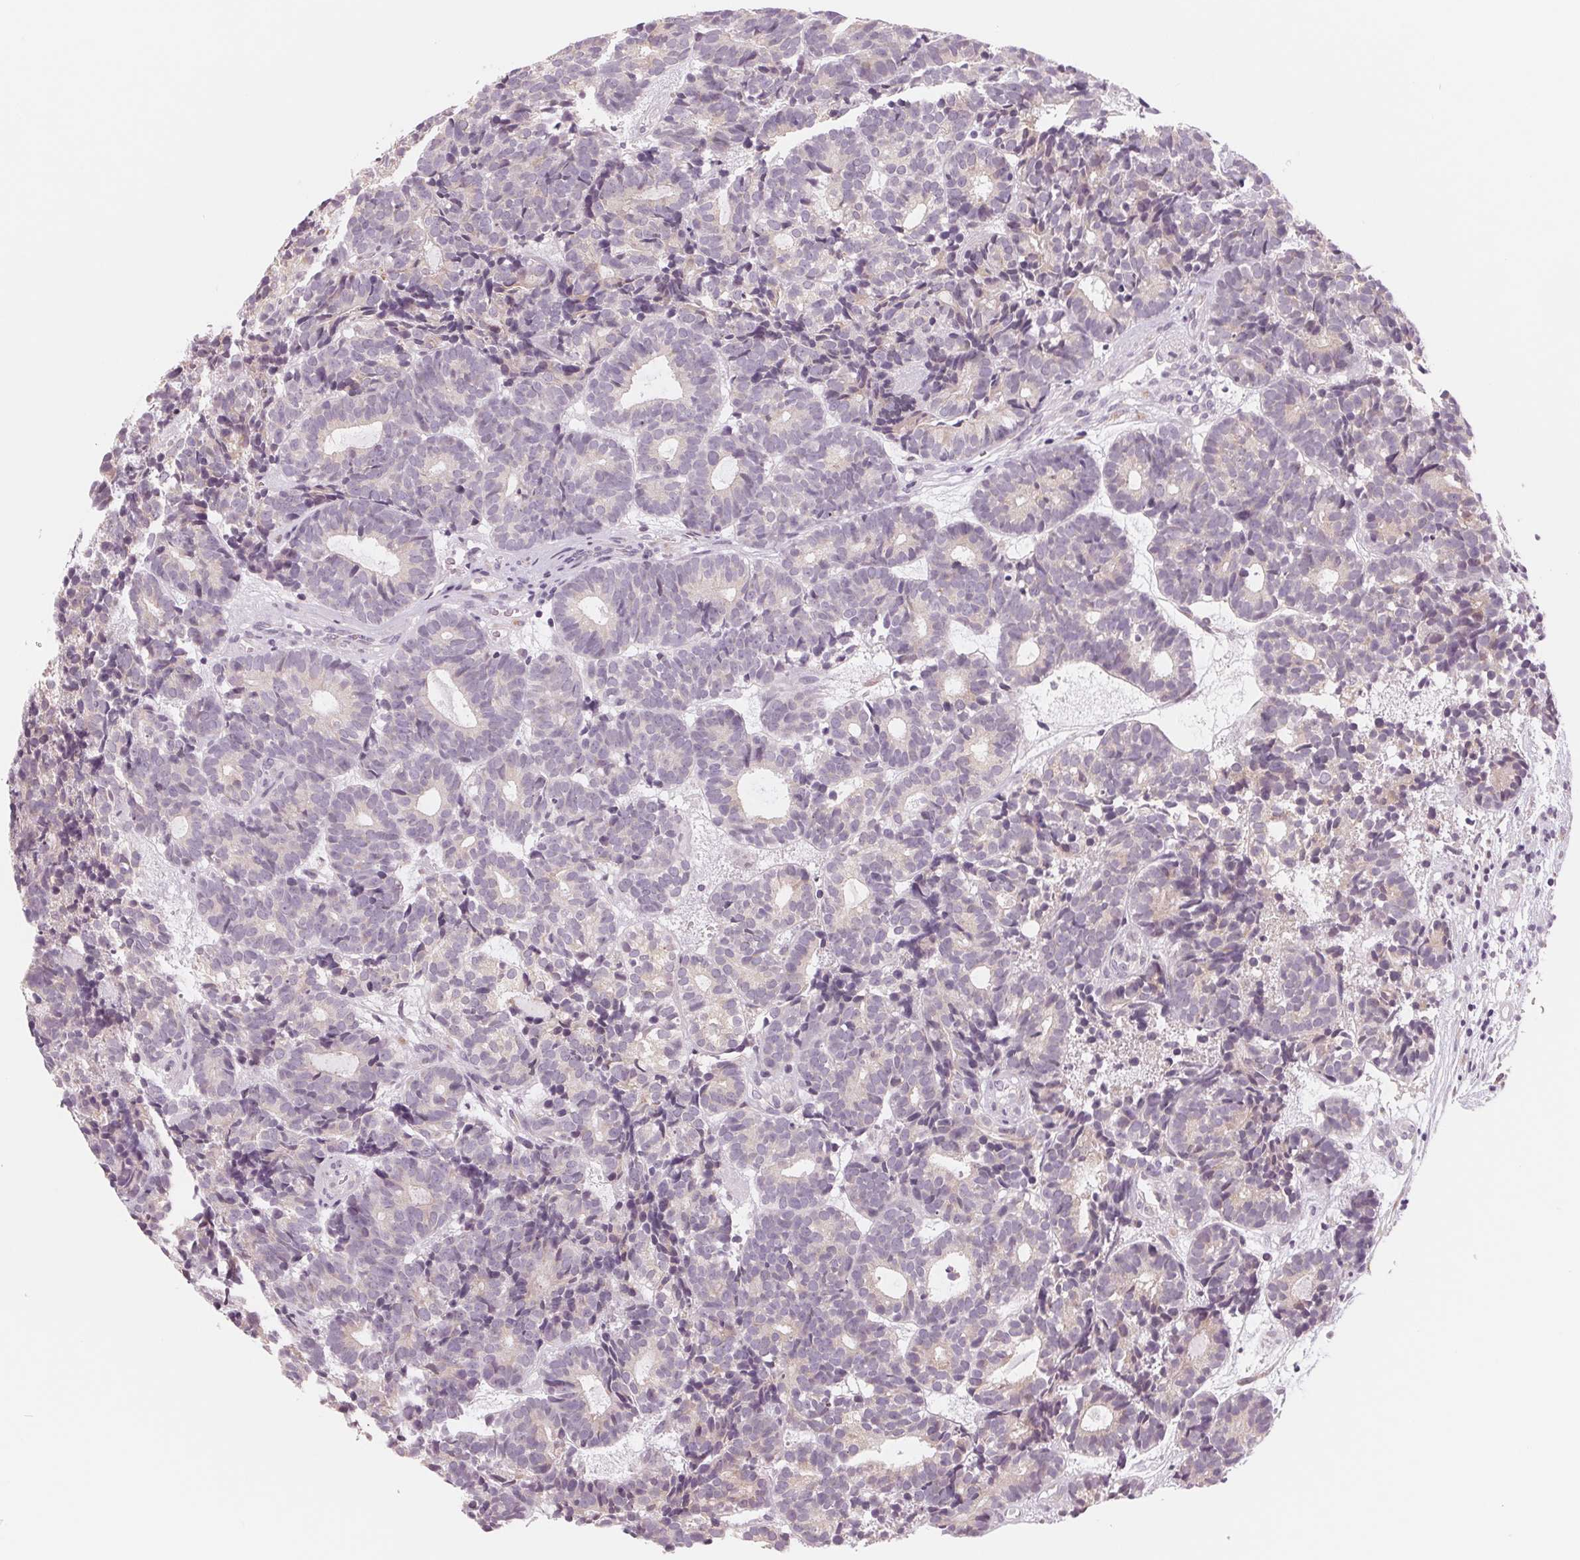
{"staining": {"intensity": "negative", "quantity": "none", "location": "none"}, "tissue": "head and neck cancer", "cell_type": "Tumor cells", "image_type": "cancer", "snomed": [{"axis": "morphology", "description": "Adenocarcinoma, NOS"}, {"axis": "topography", "description": "Head-Neck"}], "caption": "An image of human head and neck cancer is negative for staining in tumor cells. The staining is performed using DAB (3,3'-diaminobenzidine) brown chromogen with nuclei counter-stained in using hematoxylin.", "gene": "IL9R", "patient": {"sex": "female", "age": 81}}